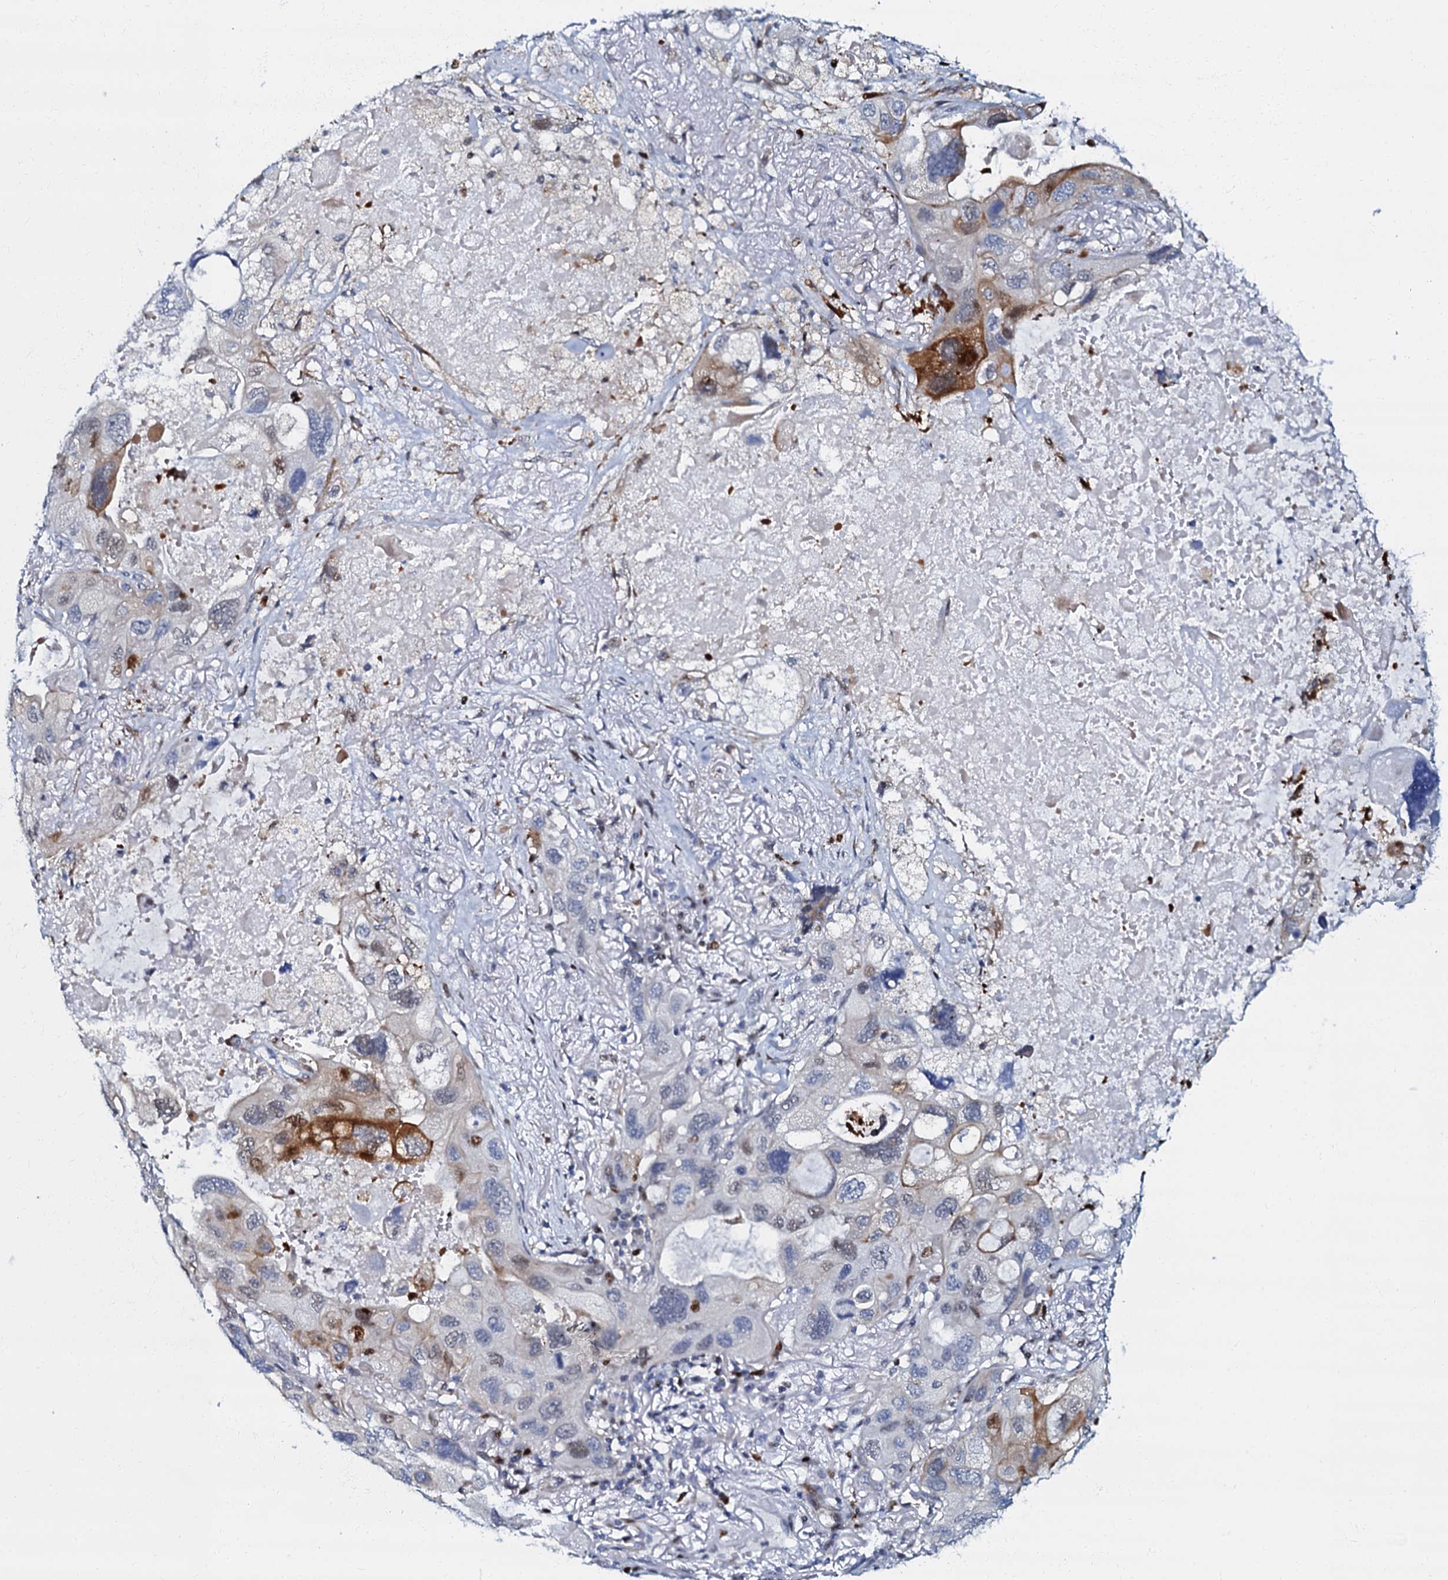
{"staining": {"intensity": "moderate", "quantity": "<25%", "location": "cytoplasmic/membranous,nuclear"}, "tissue": "lung cancer", "cell_type": "Tumor cells", "image_type": "cancer", "snomed": [{"axis": "morphology", "description": "Squamous cell carcinoma, NOS"}, {"axis": "topography", "description": "Lung"}], "caption": "This micrograph shows immunohistochemistry (IHC) staining of squamous cell carcinoma (lung), with low moderate cytoplasmic/membranous and nuclear staining in about <25% of tumor cells.", "gene": "MFSD5", "patient": {"sex": "female", "age": 73}}